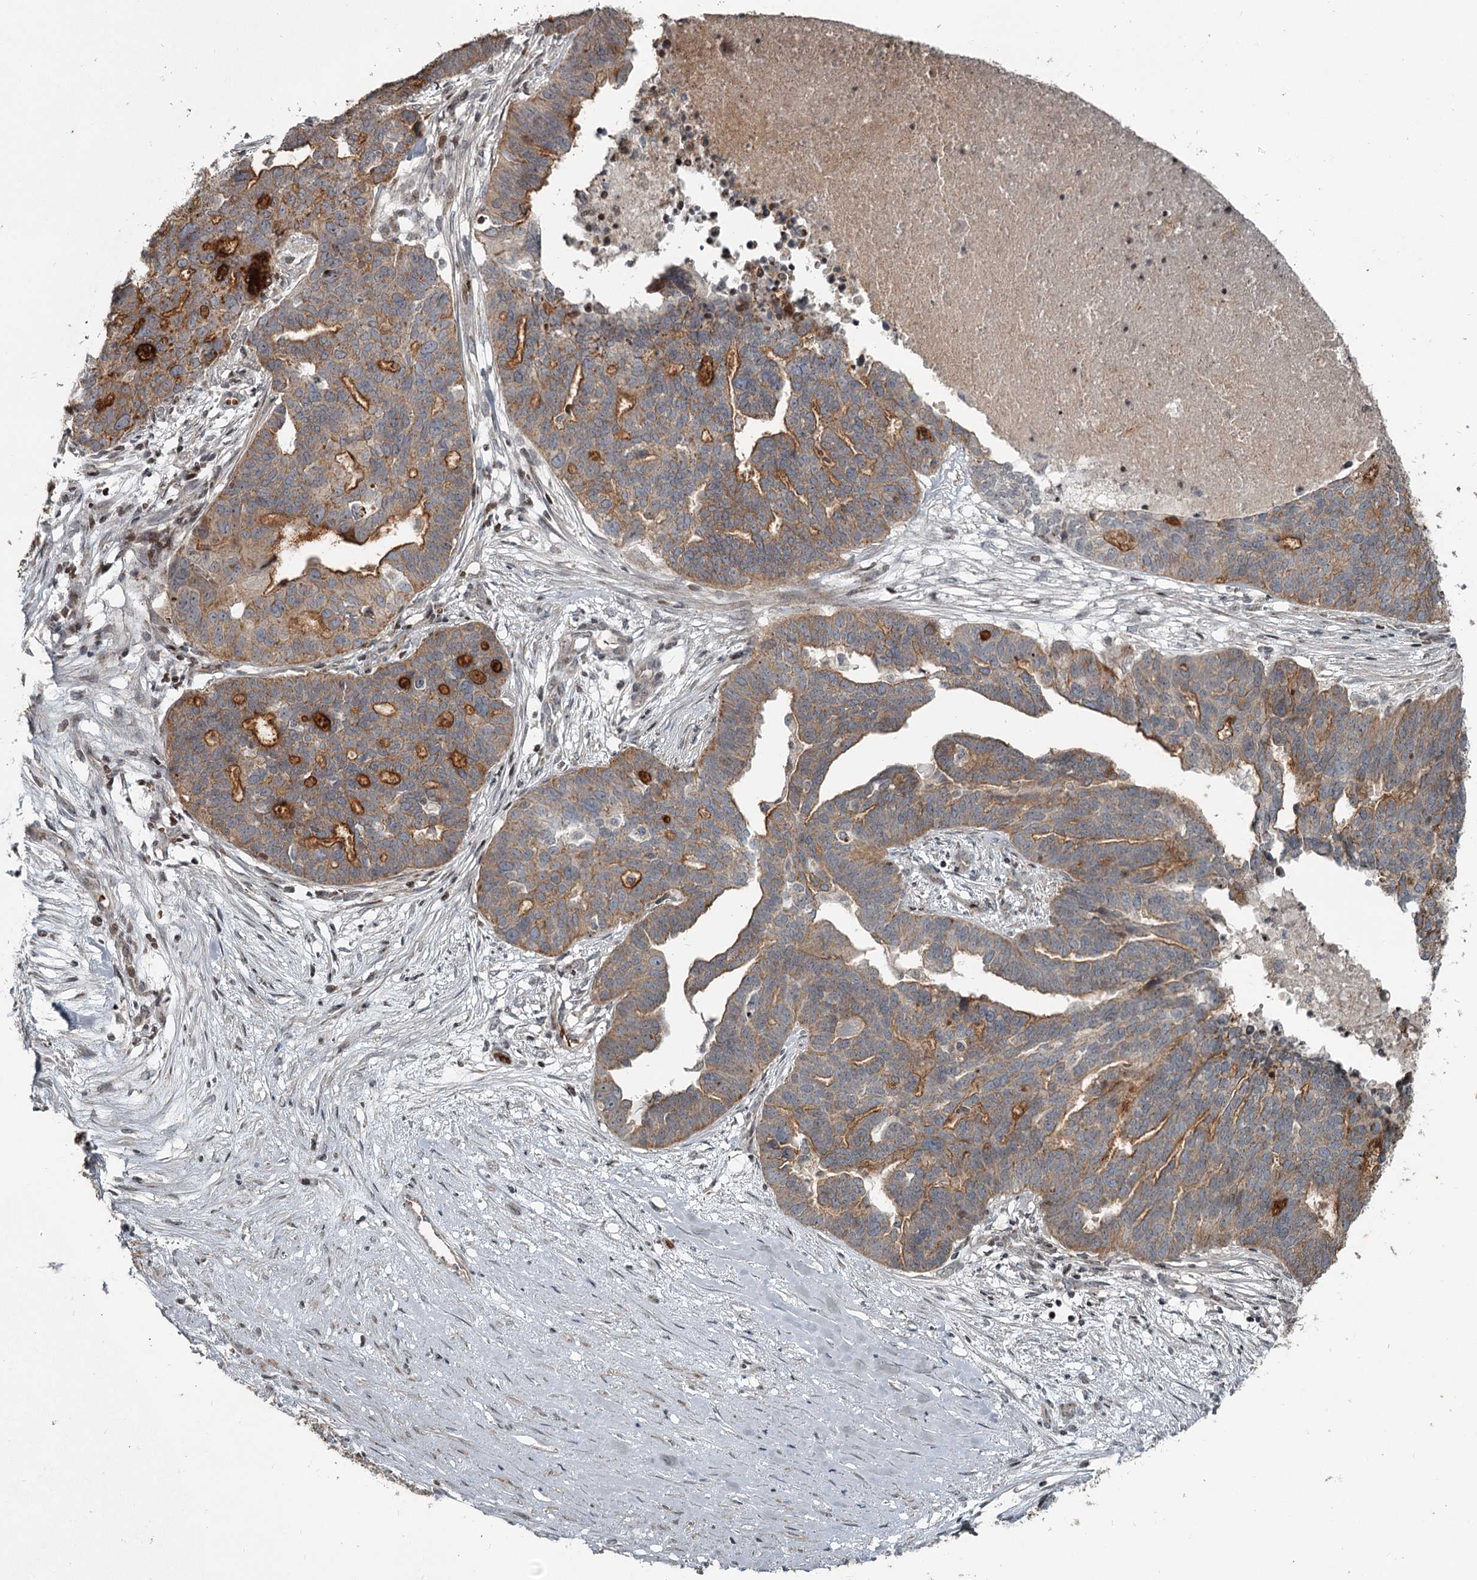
{"staining": {"intensity": "strong", "quantity": "25%-75%", "location": "cytoplasmic/membranous"}, "tissue": "ovarian cancer", "cell_type": "Tumor cells", "image_type": "cancer", "snomed": [{"axis": "morphology", "description": "Cystadenocarcinoma, serous, NOS"}, {"axis": "topography", "description": "Ovary"}], "caption": "DAB (3,3'-diaminobenzidine) immunohistochemical staining of ovarian cancer reveals strong cytoplasmic/membranous protein staining in about 25%-75% of tumor cells.", "gene": "RASSF8", "patient": {"sex": "female", "age": 59}}